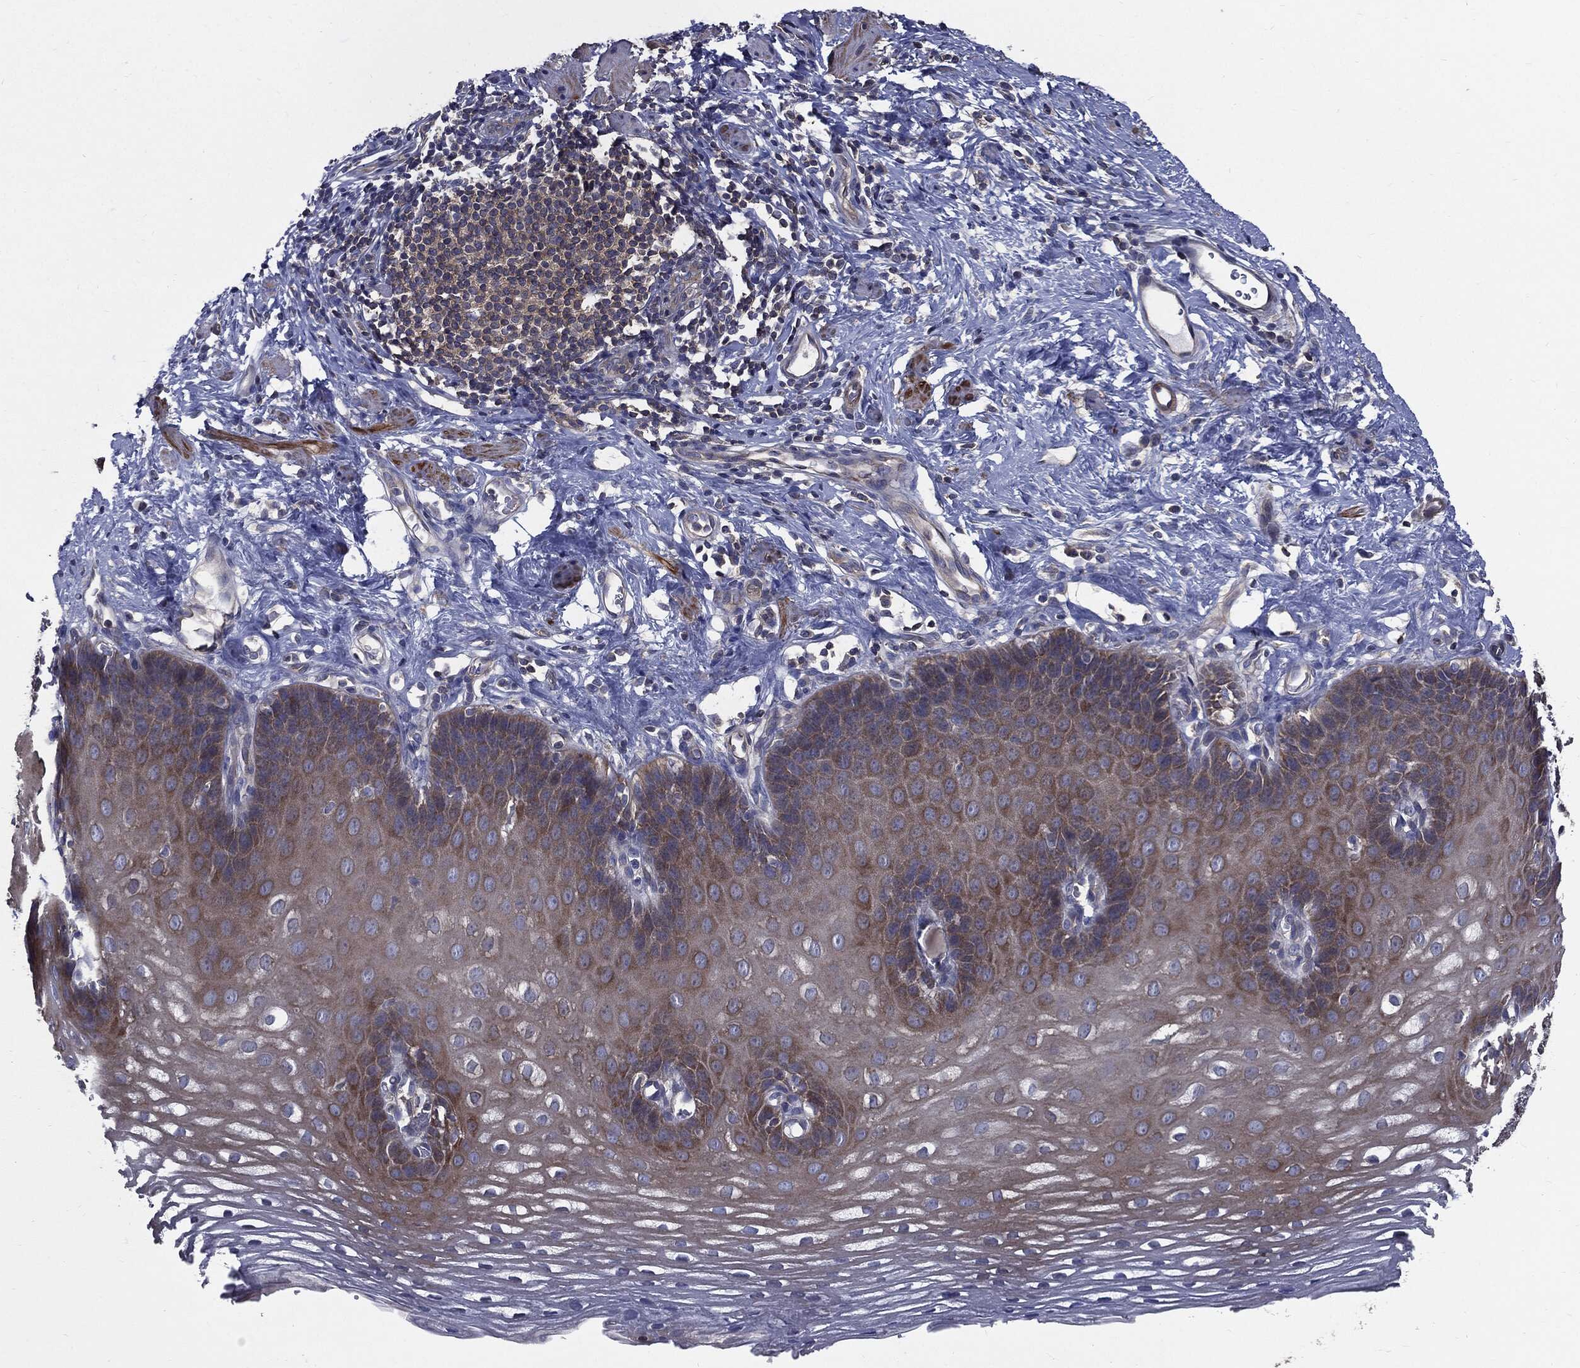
{"staining": {"intensity": "weak", "quantity": "25%-75%", "location": "cytoplasmic/membranous"}, "tissue": "esophagus", "cell_type": "Squamous epithelial cells", "image_type": "normal", "snomed": [{"axis": "morphology", "description": "Normal tissue, NOS"}, {"axis": "topography", "description": "Esophagus"}], "caption": "Brown immunohistochemical staining in unremarkable esophagus demonstrates weak cytoplasmic/membranous positivity in about 25%-75% of squamous epithelial cells. Nuclei are stained in blue.", "gene": "PDCD6IP", "patient": {"sex": "male", "age": 64}}